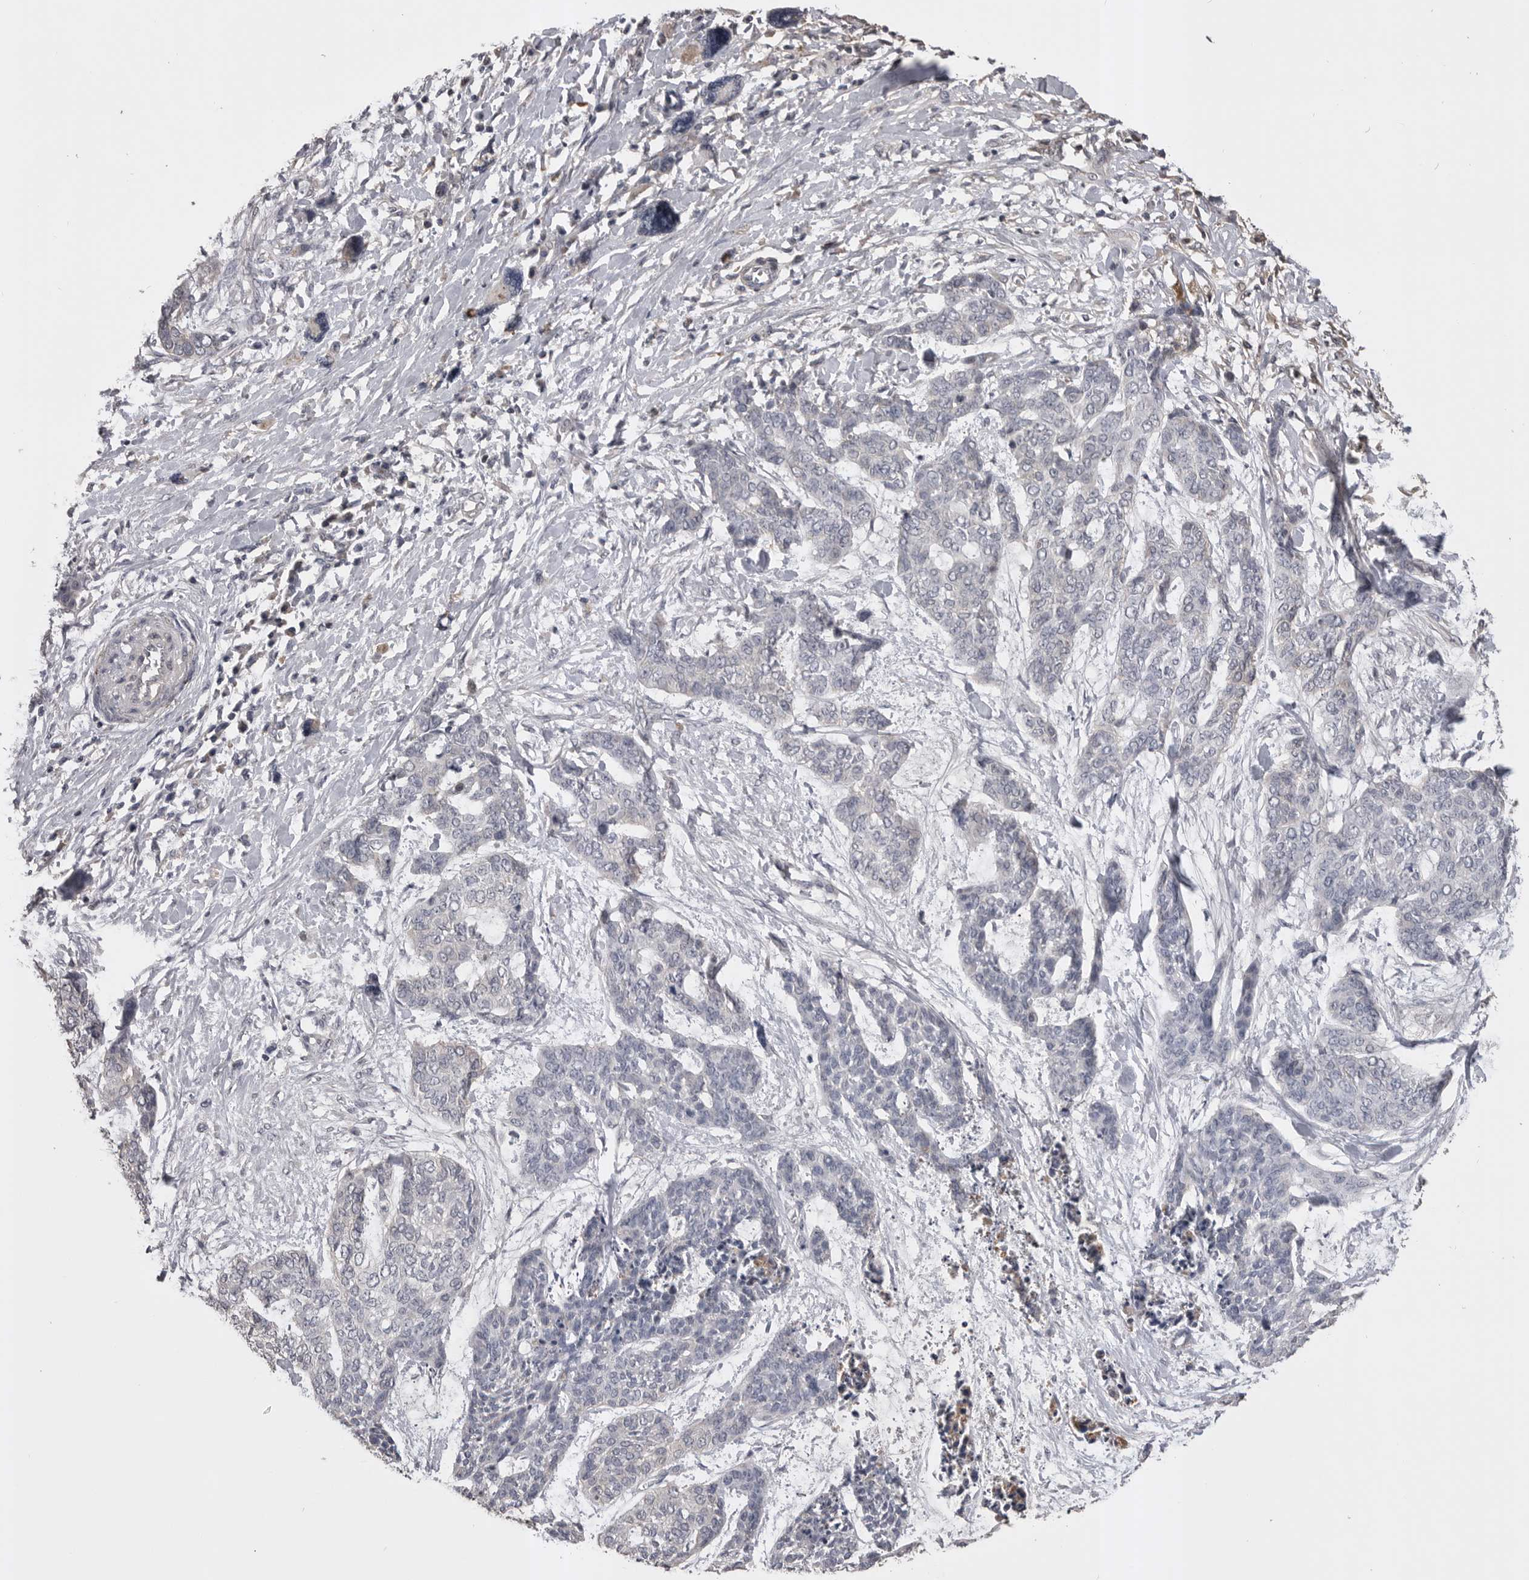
{"staining": {"intensity": "negative", "quantity": "none", "location": "none"}, "tissue": "skin cancer", "cell_type": "Tumor cells", "image_type": "cancer", "snomed": [{"axis": "morphology", "description": "Basal cell carcinoma"}, {"axis": "topography", "description": "Skin"}], "caption": "An image of human basal cell carcinoma (skin) is negative for staining in tumor cells.", "gene": "AHSG", "patient": {"sex": "female", "age": 64}}